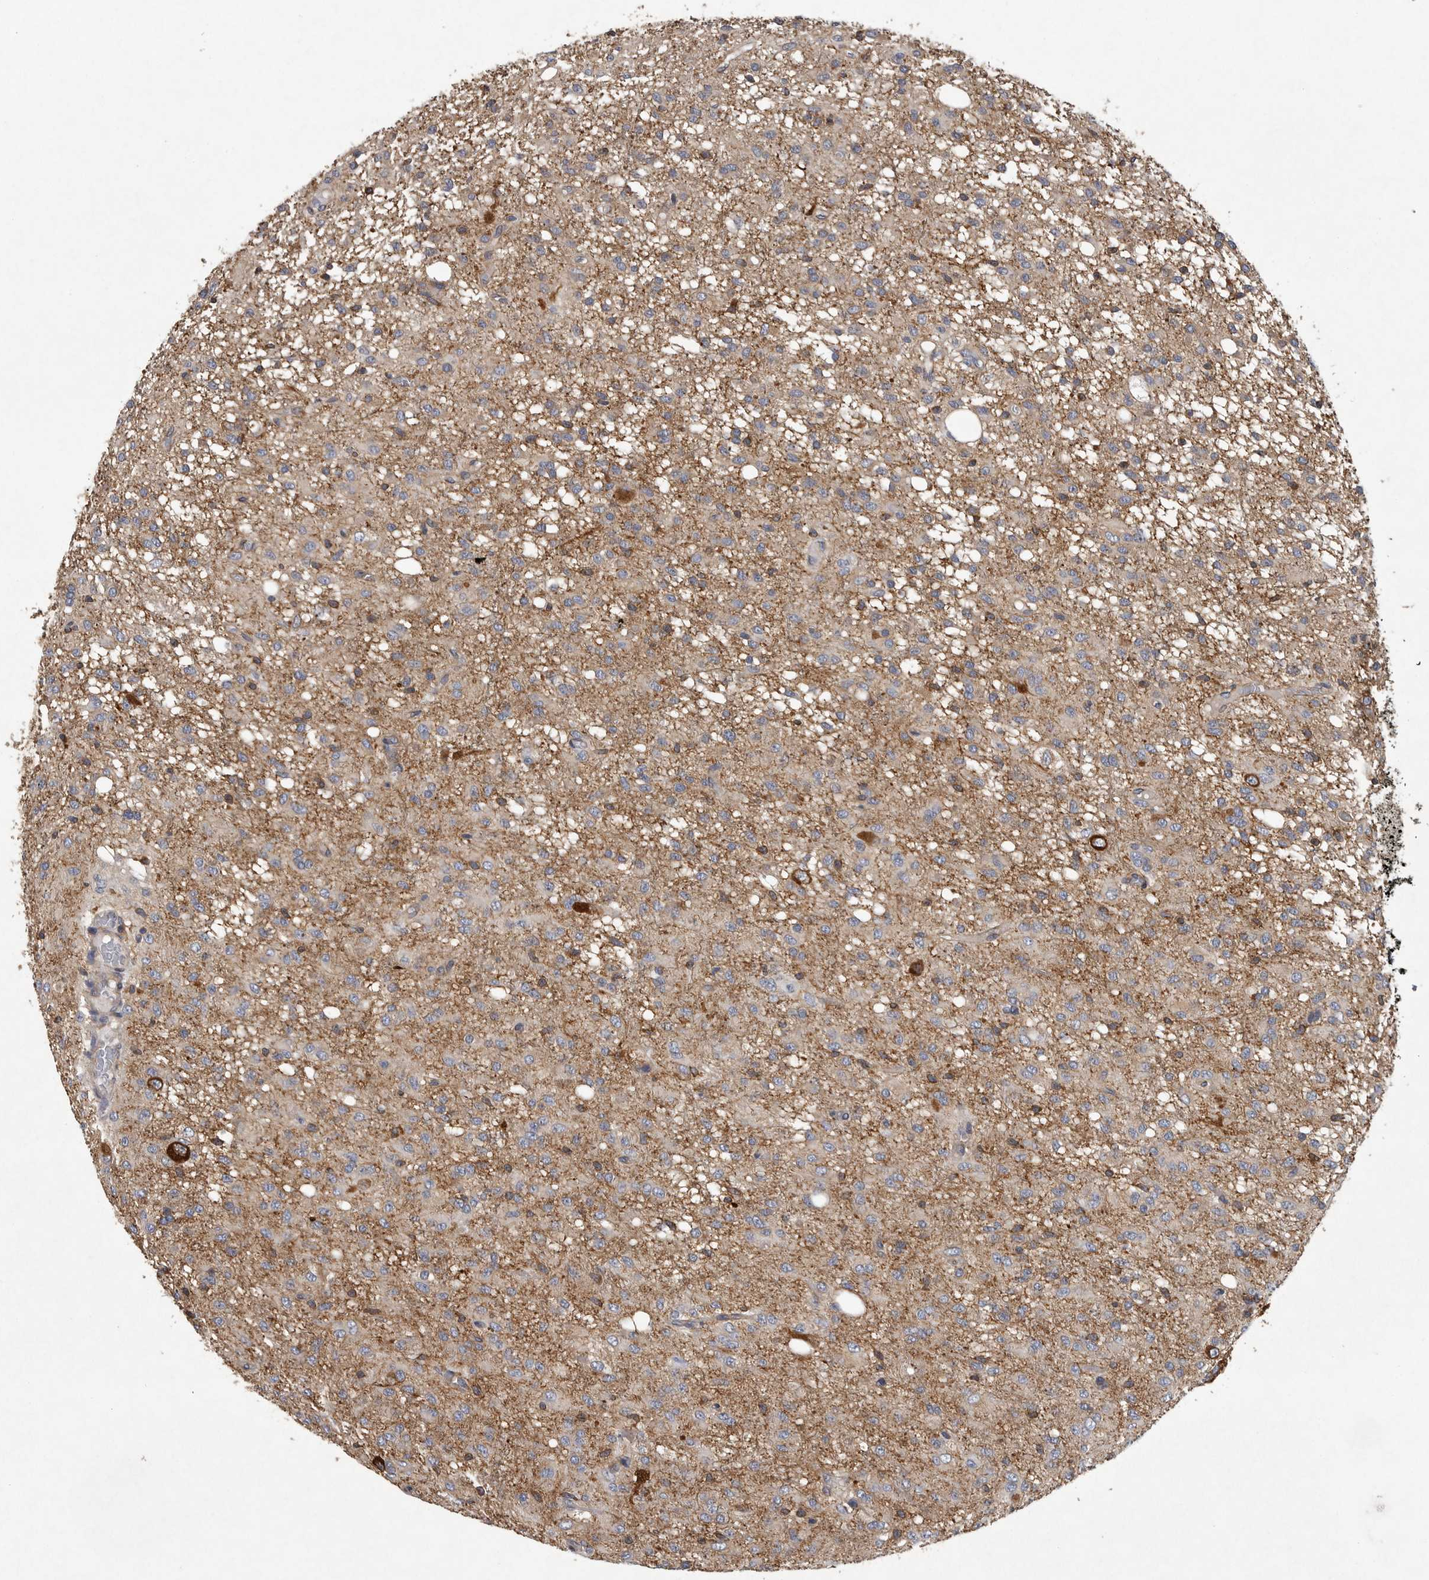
{"staining": {"intensity": "moderate", "quantity": "<25%", "location": "cytoplasmic/membranous"}, "tissue": "glioma", "cell_type": "Tumor cells", "image_type": "cancer", "snomed": [{"axis": "morphology", "description": "Glioma, malignant, High grade"}, {"axis": "topography", "description": "Brain"}], "caption": "DAB immunohistochemical staining of high-grade glioma (malignant) exhibits moderate cytoplasmic/membranous protein expression in about <25% of tumor cells.", "gene": "OXR1", "patient": {"sex": "female", "age": 59}}